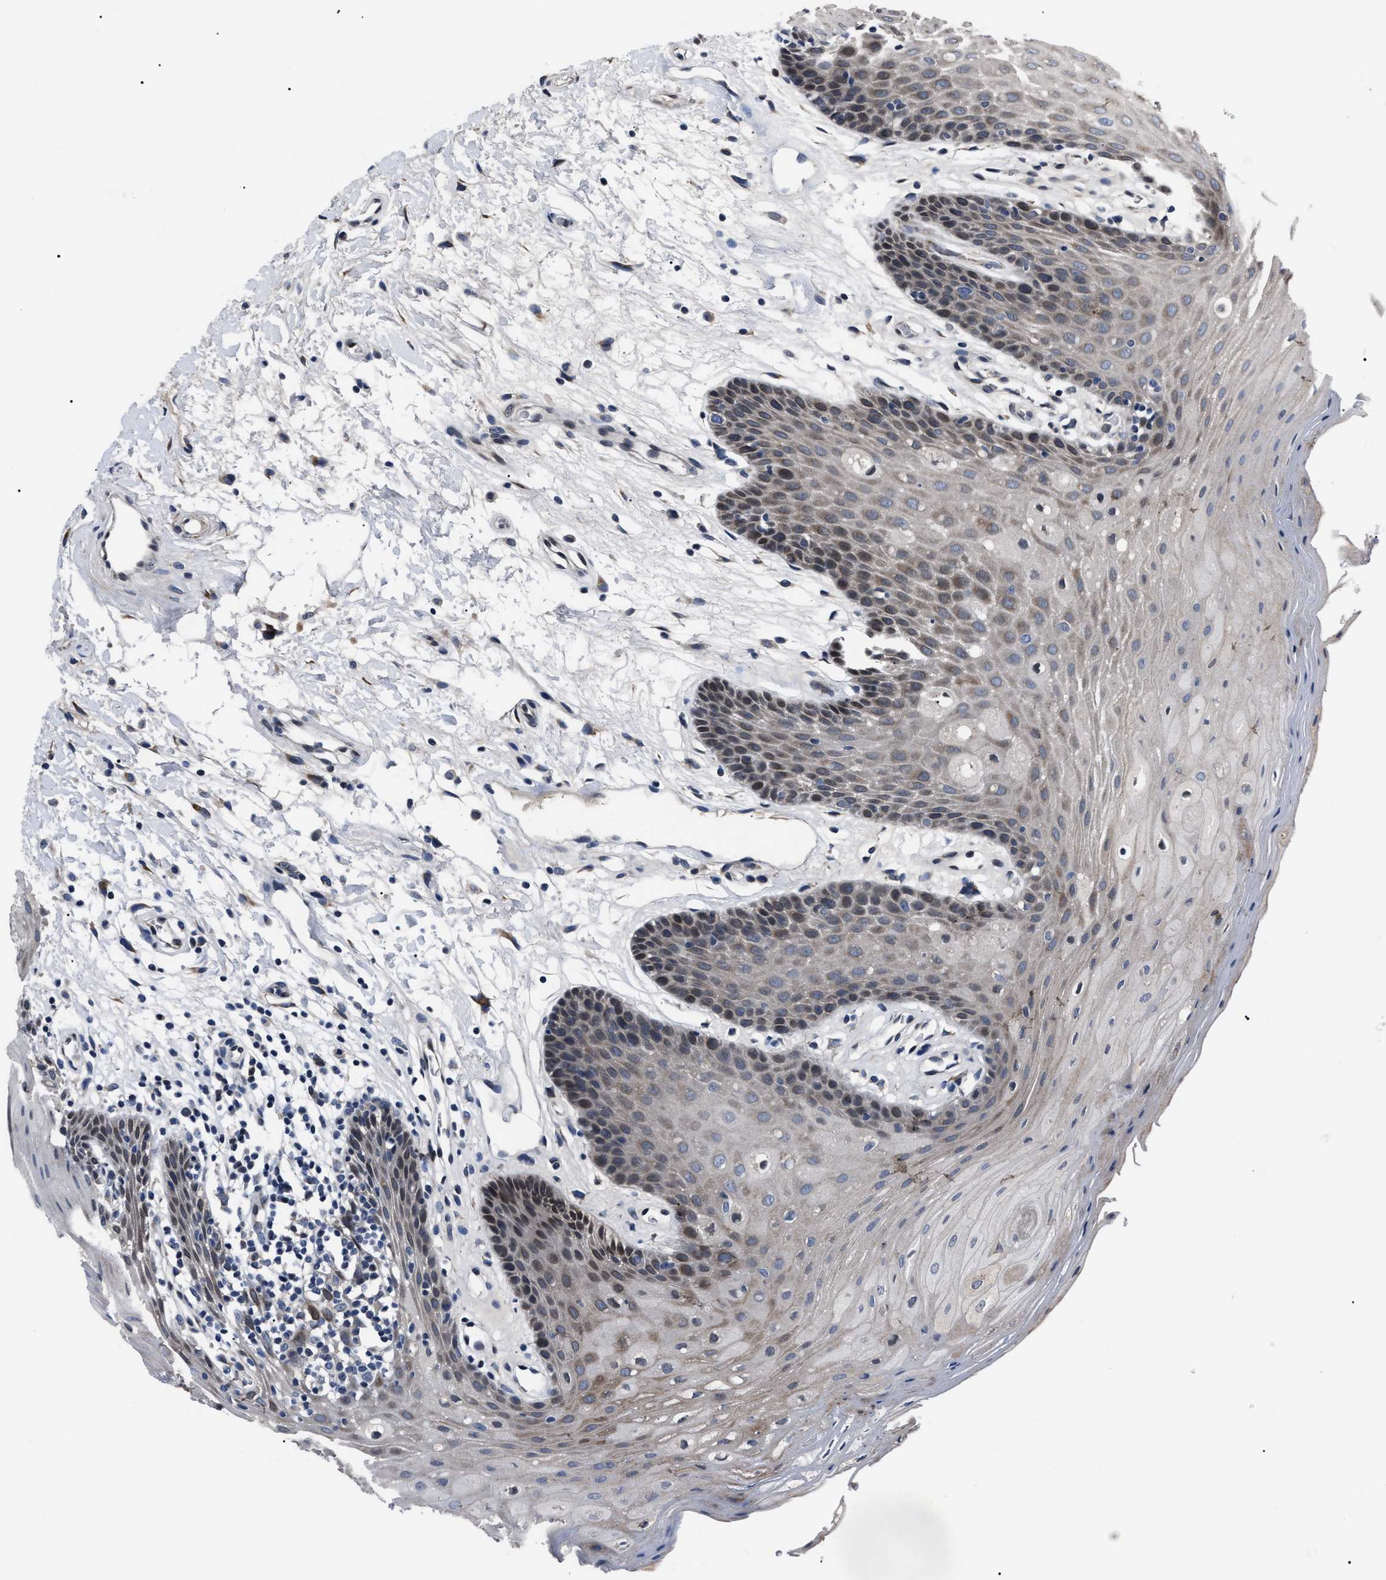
{"staining": {"intensity": "moderate", "quantity": ">75%", "location": "cytoplasmic/membranous"}, "tissue": "oral mucosa", "cell_type": "Squamous epithelial cells", "image_type": "normal", "snomed": [{"axis": "morphology", "description": "Normal tissue, NOS"}, {"axis": "morphology", "description": "Squamous cell carcinoma, NOS"}, {"axis": "topography", "description": "Oral tissue"}, {"axis": "topography", "description": "Head-Neck"}], "caption": "Moderate cytoplasmic/membranous staining is identified in about >75% of squamous epithelial cells in normal oral mucosa.", "gene": "LRRC14", "patient": {"sex": "male", "age": 71}}